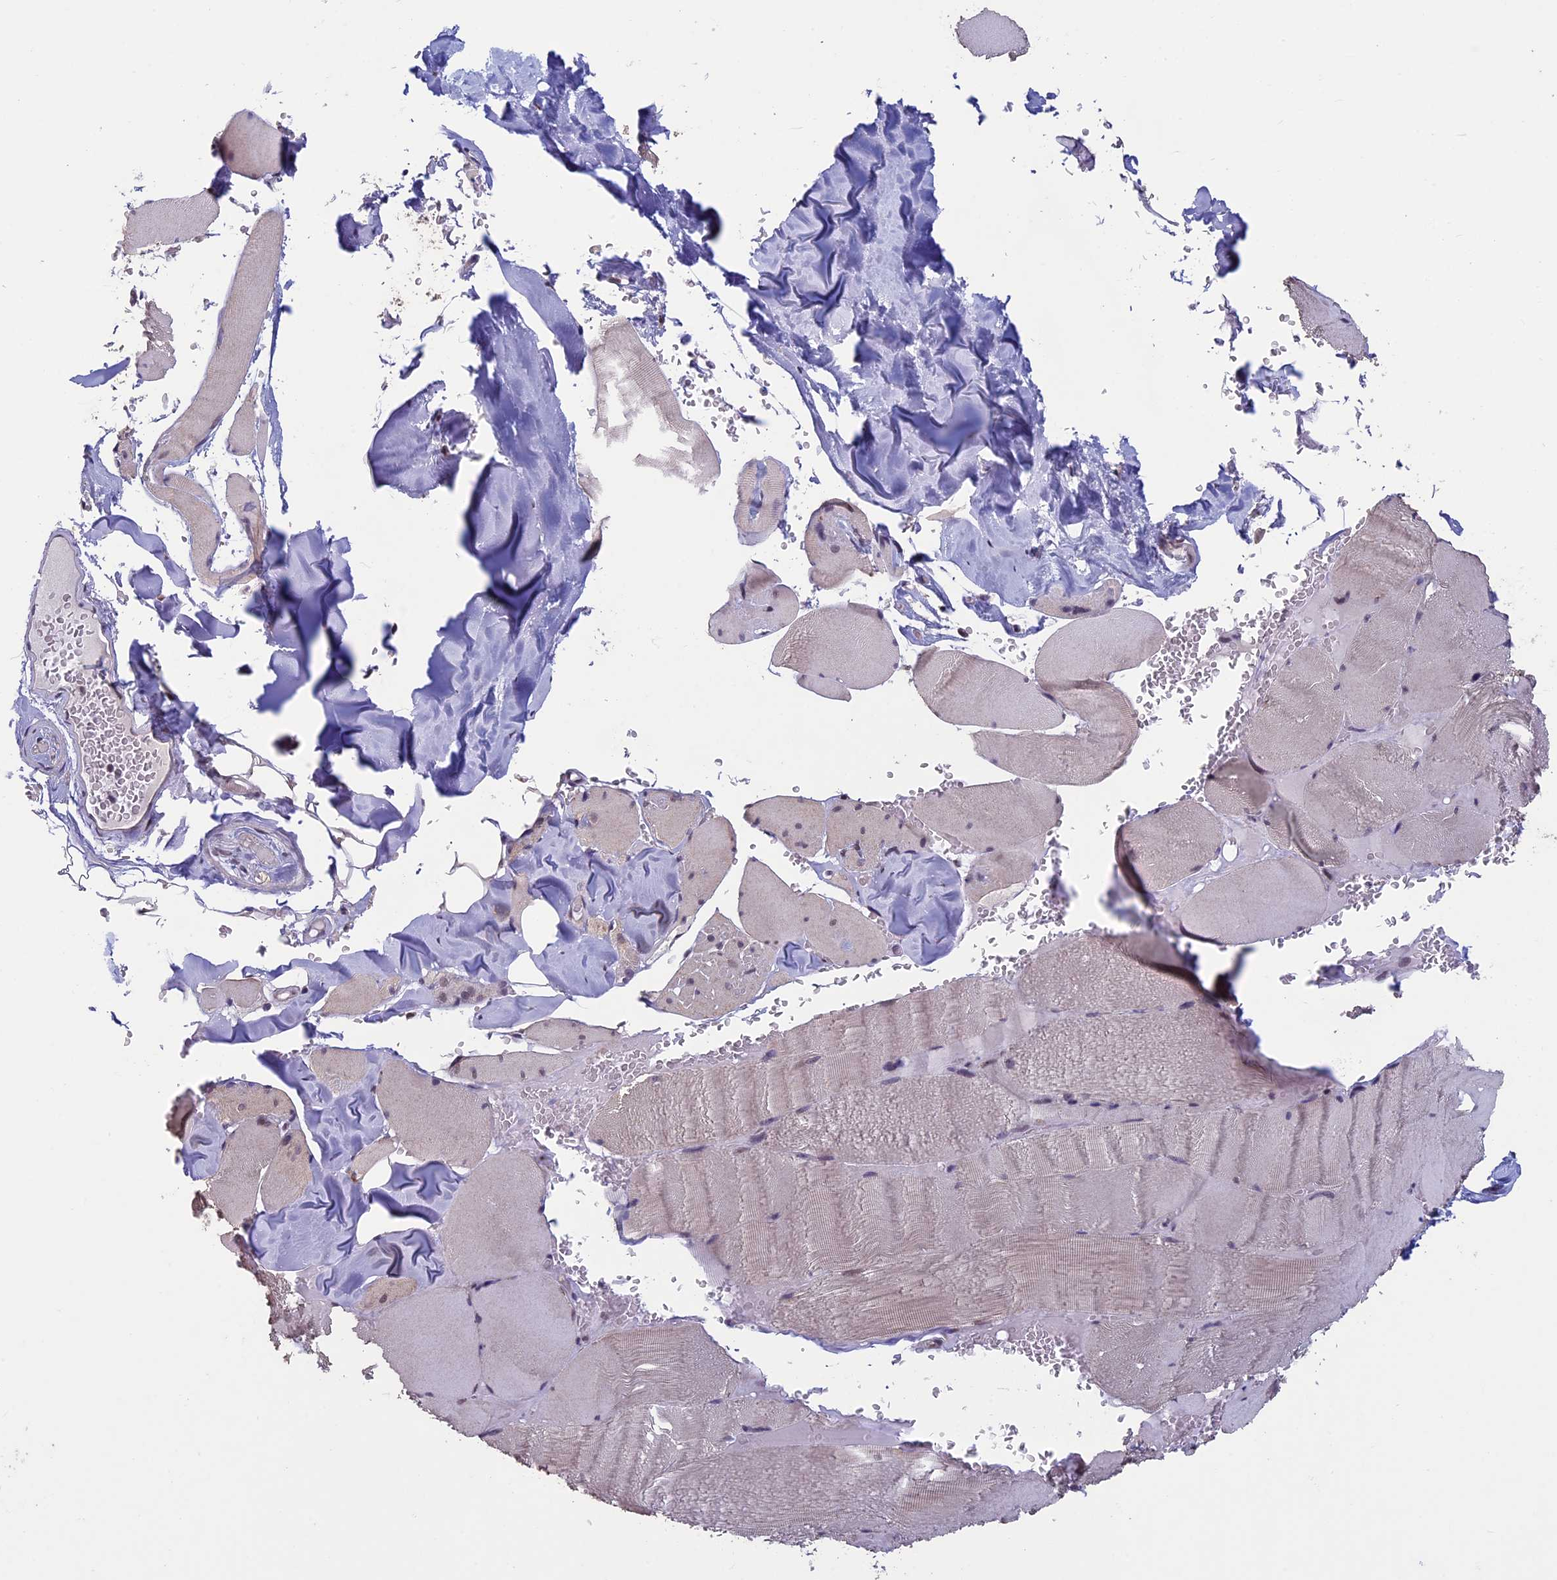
{"staining": {"intensity": "weak", "quantity": "25%-75%", "location": "cytoplasmic/membranous"}, "tissue": "skeletal muscle", "cell_type": "Myocytes", "image_type": "normal", "snomed": [{"axis": "morphology", "description": "Normal tissue, NOS"}, {"axis": "topography", "description": "Skeletal muscle"}, {"axis": "topography", "description": "Head-Neck"}], "caption": "Skeletal muscle stained with DAB (3,3'-diaminobenzidine) immunohistochemistry demonstrates low levels of weak cytoplasmic/membranous positivity in about 25%-75% of myocytes. (Brightfield microscopy of DAB IHC at high magnification).", "gene": "RNF40", "patient": {"sex": "male", "age": 66}}